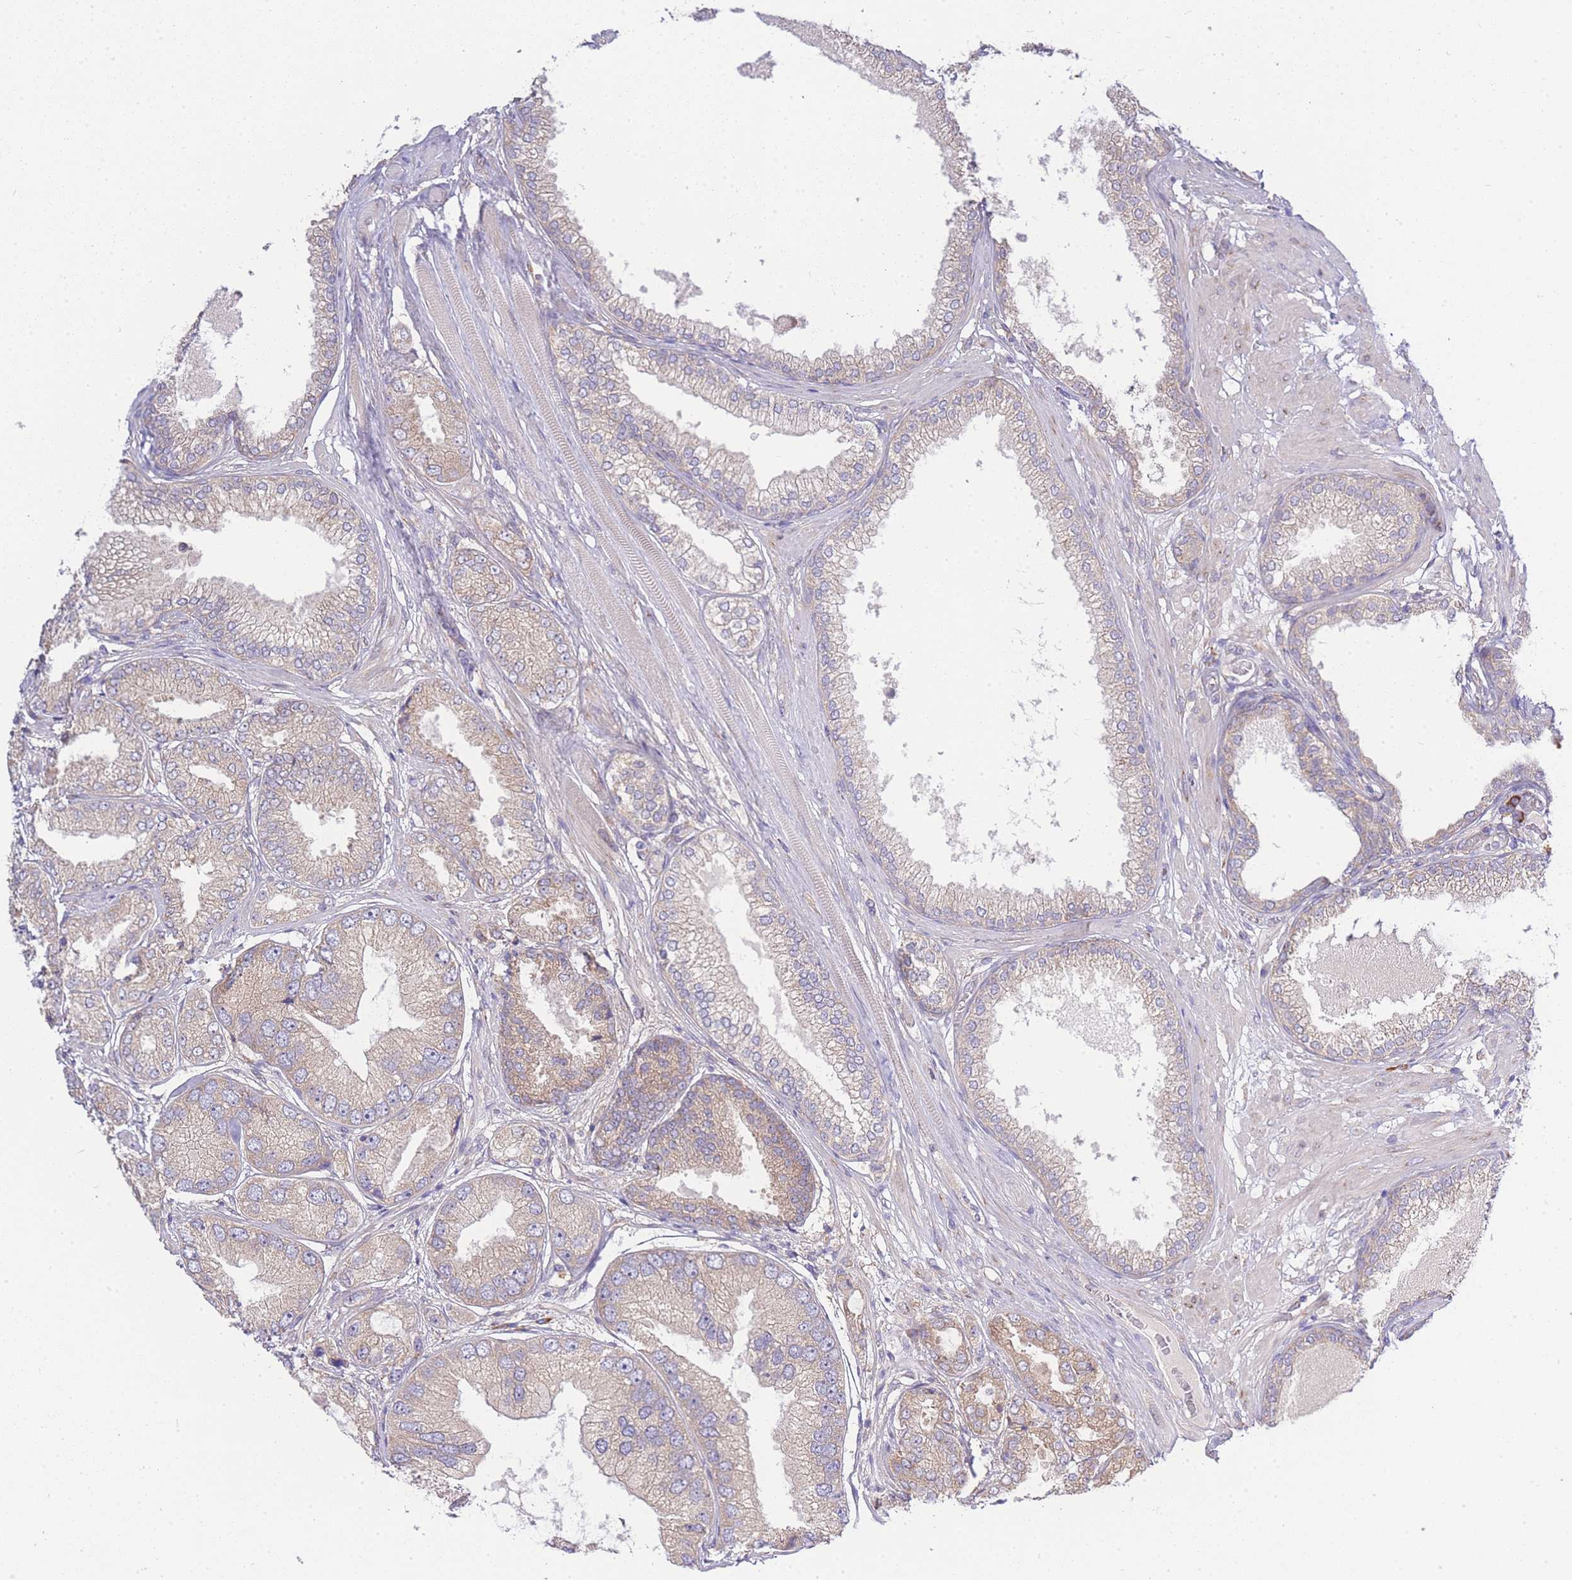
{"staining": {"intensity": "weak", "quantity": "25%-75%", "location": "cytoplasmic/membranous"}, "tissue": "prostate cancer", "cell_type": "Tumor cells", "image_type": "cancer", "snomed": [{"axis": "morphology", "description": "Adenocarcinoma, High grade"}, {"axis": "topography", "description": "Prostate"}], "caption": "Protein staining of high-grade adenocarcinoma (prostate) tissue reveals weak cytoplasmic/membranous staining in approximately 25%-75% of tumor cells.", "gene": "BEX1", "patient": {"sex": "male", "age": 71}}